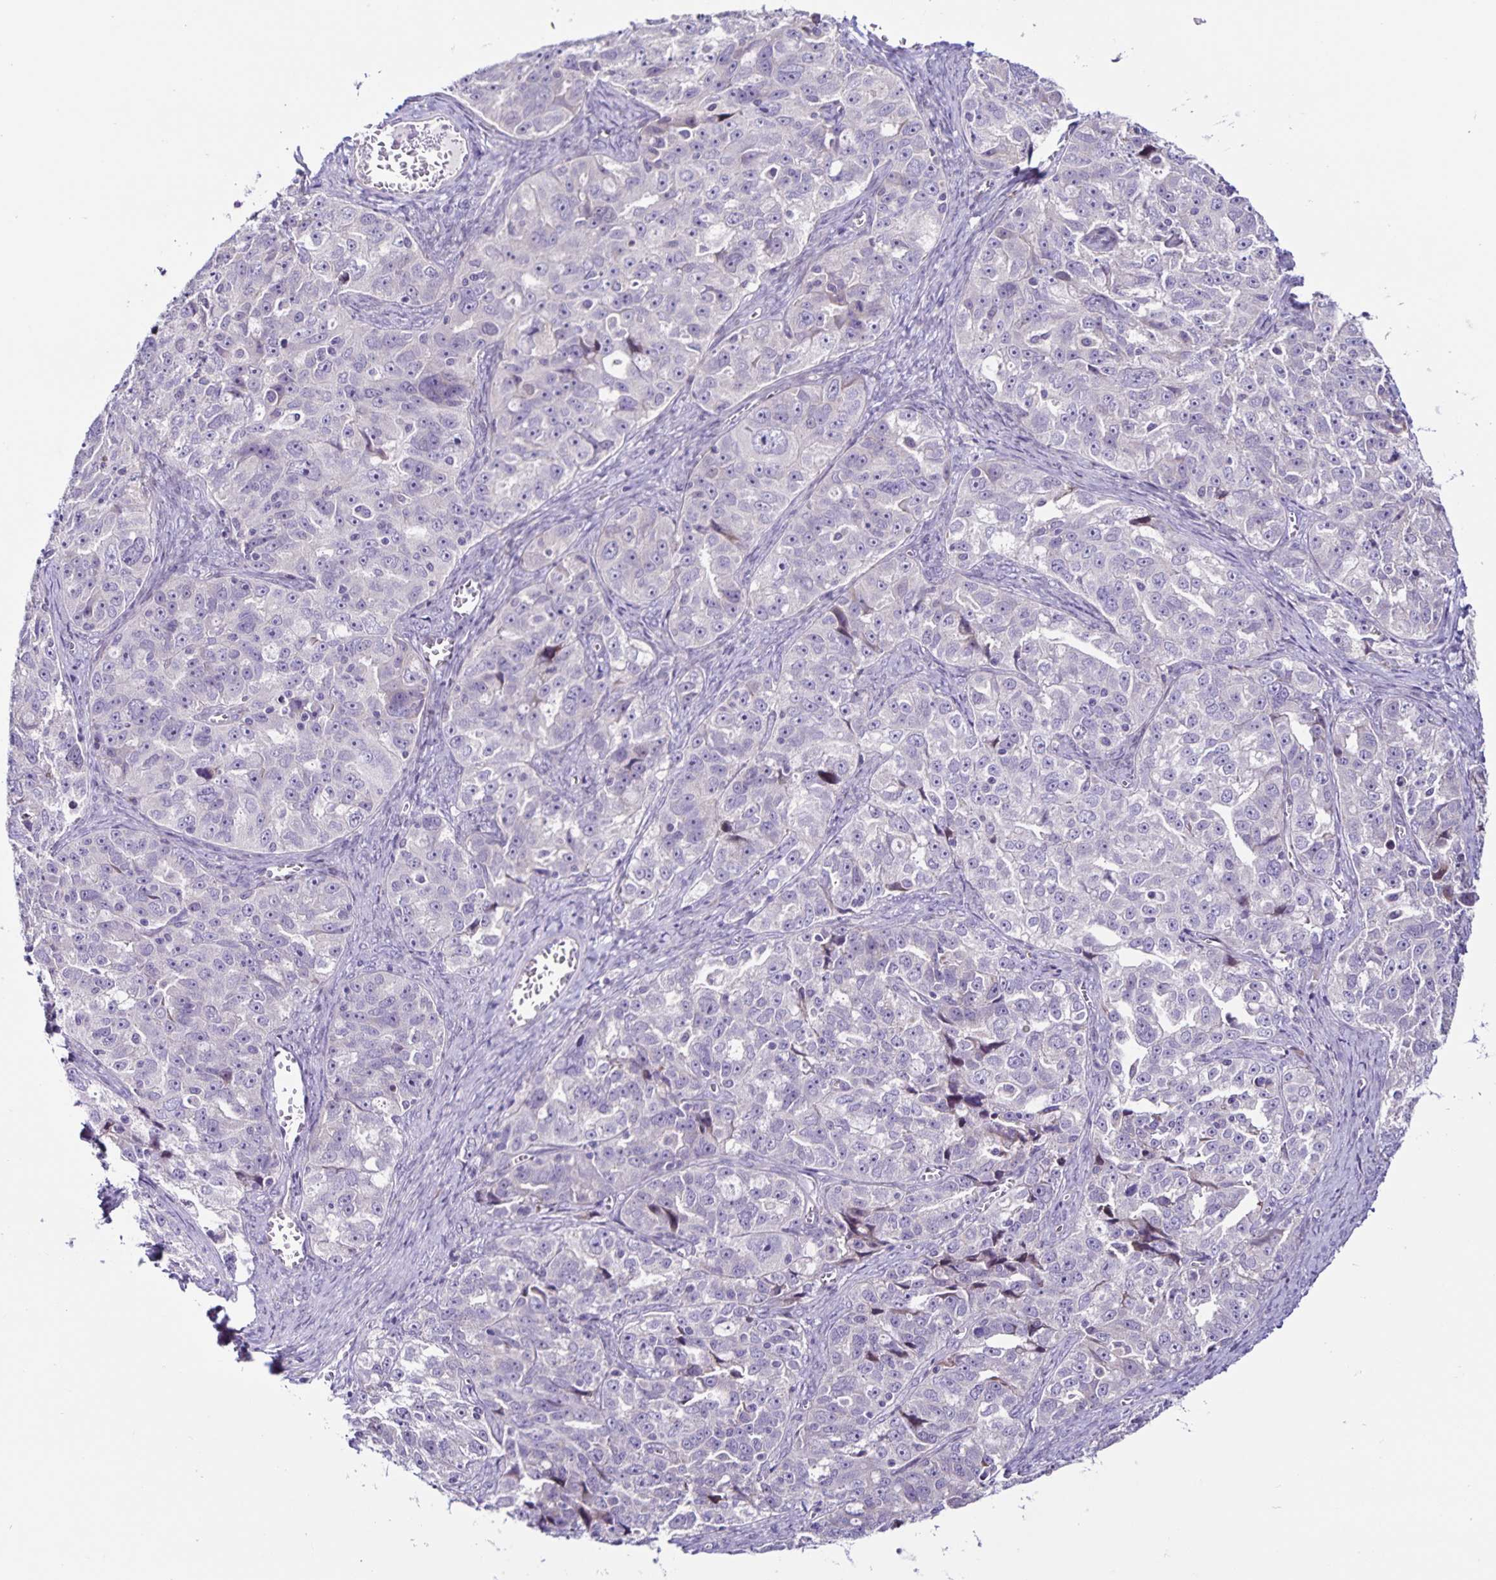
{"staining": {"intensity": "negative", "quantity": "none", "location": "none"}, "tissue": "ovarian cancer", "cell_type": "Tumor cells", "image_type": "cancer", "snomed": [{"axis": "morphology", "description": "Cystadenocarcinoma, serous, NOS"}, {"axis": "topography", "description": "Ovary"}], "caption": "A high-resolution image shows IHC staining of serous cystadenocarcinoma (ovarian), which exhibits no significant staining in tumor cells.", "gene": "RNFT2", "patient": {"sex": "female", "age": 51}}